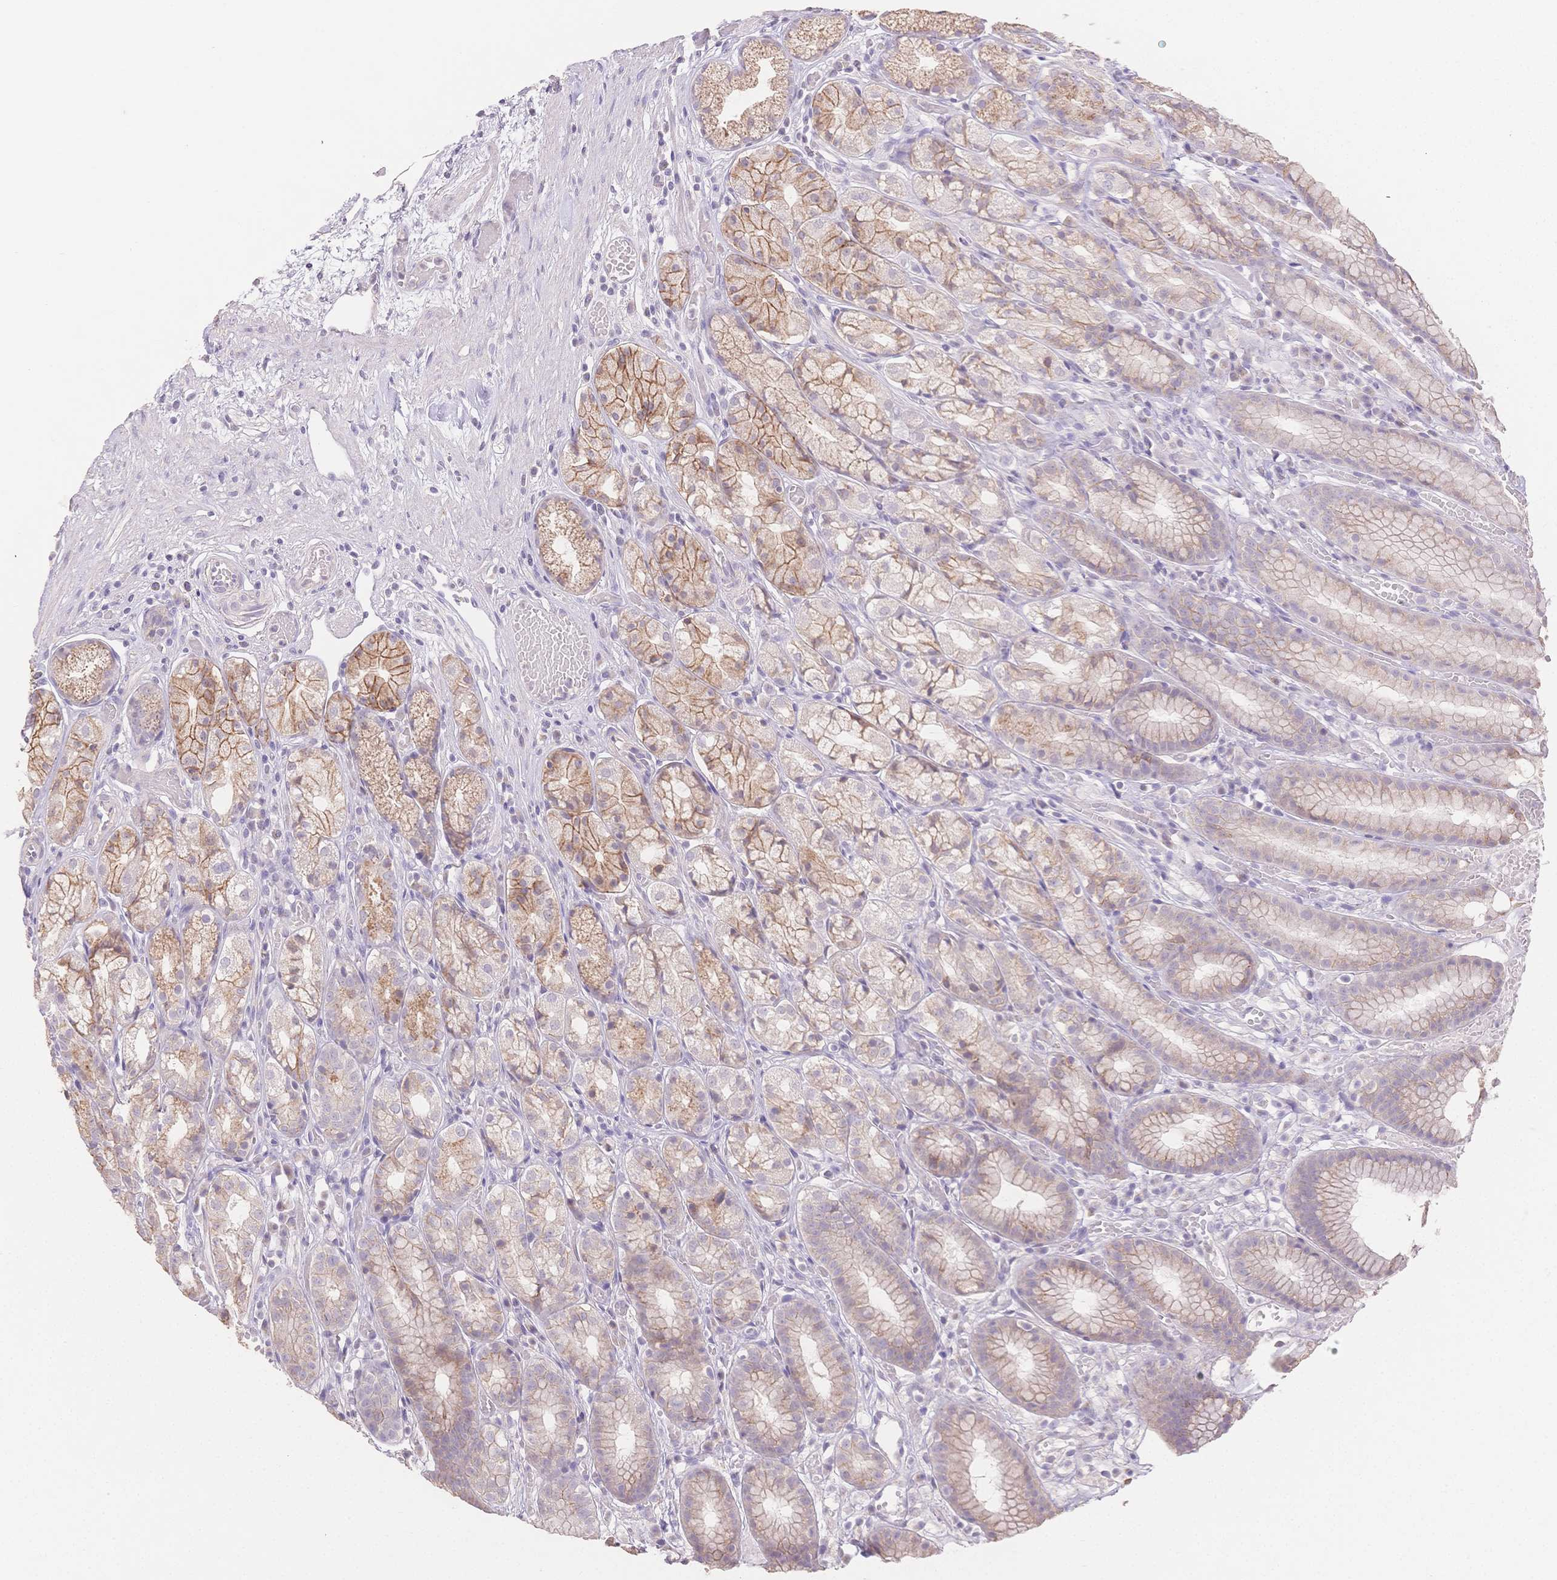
{"staining": {"intensity": "moderate", "quantity": ">75%", "location": "cytoplasmic/membranous"}, "tissue": "stomach", "cell_type": "Glandular cells", "image_type": "normal", "snomed": [{"axis": "morphology", "description": "Normal tissue, NOS"}, {"axis": "topography", "description": "Stomach"}], "caption": "This image reveals IHC staining of normal stomach, with medium moderate cytoplasmic/membranous positivity in about >75% of glandular cells.", "gene": "SUV39H2", "patient": {"sex": "male", "age": 70}}